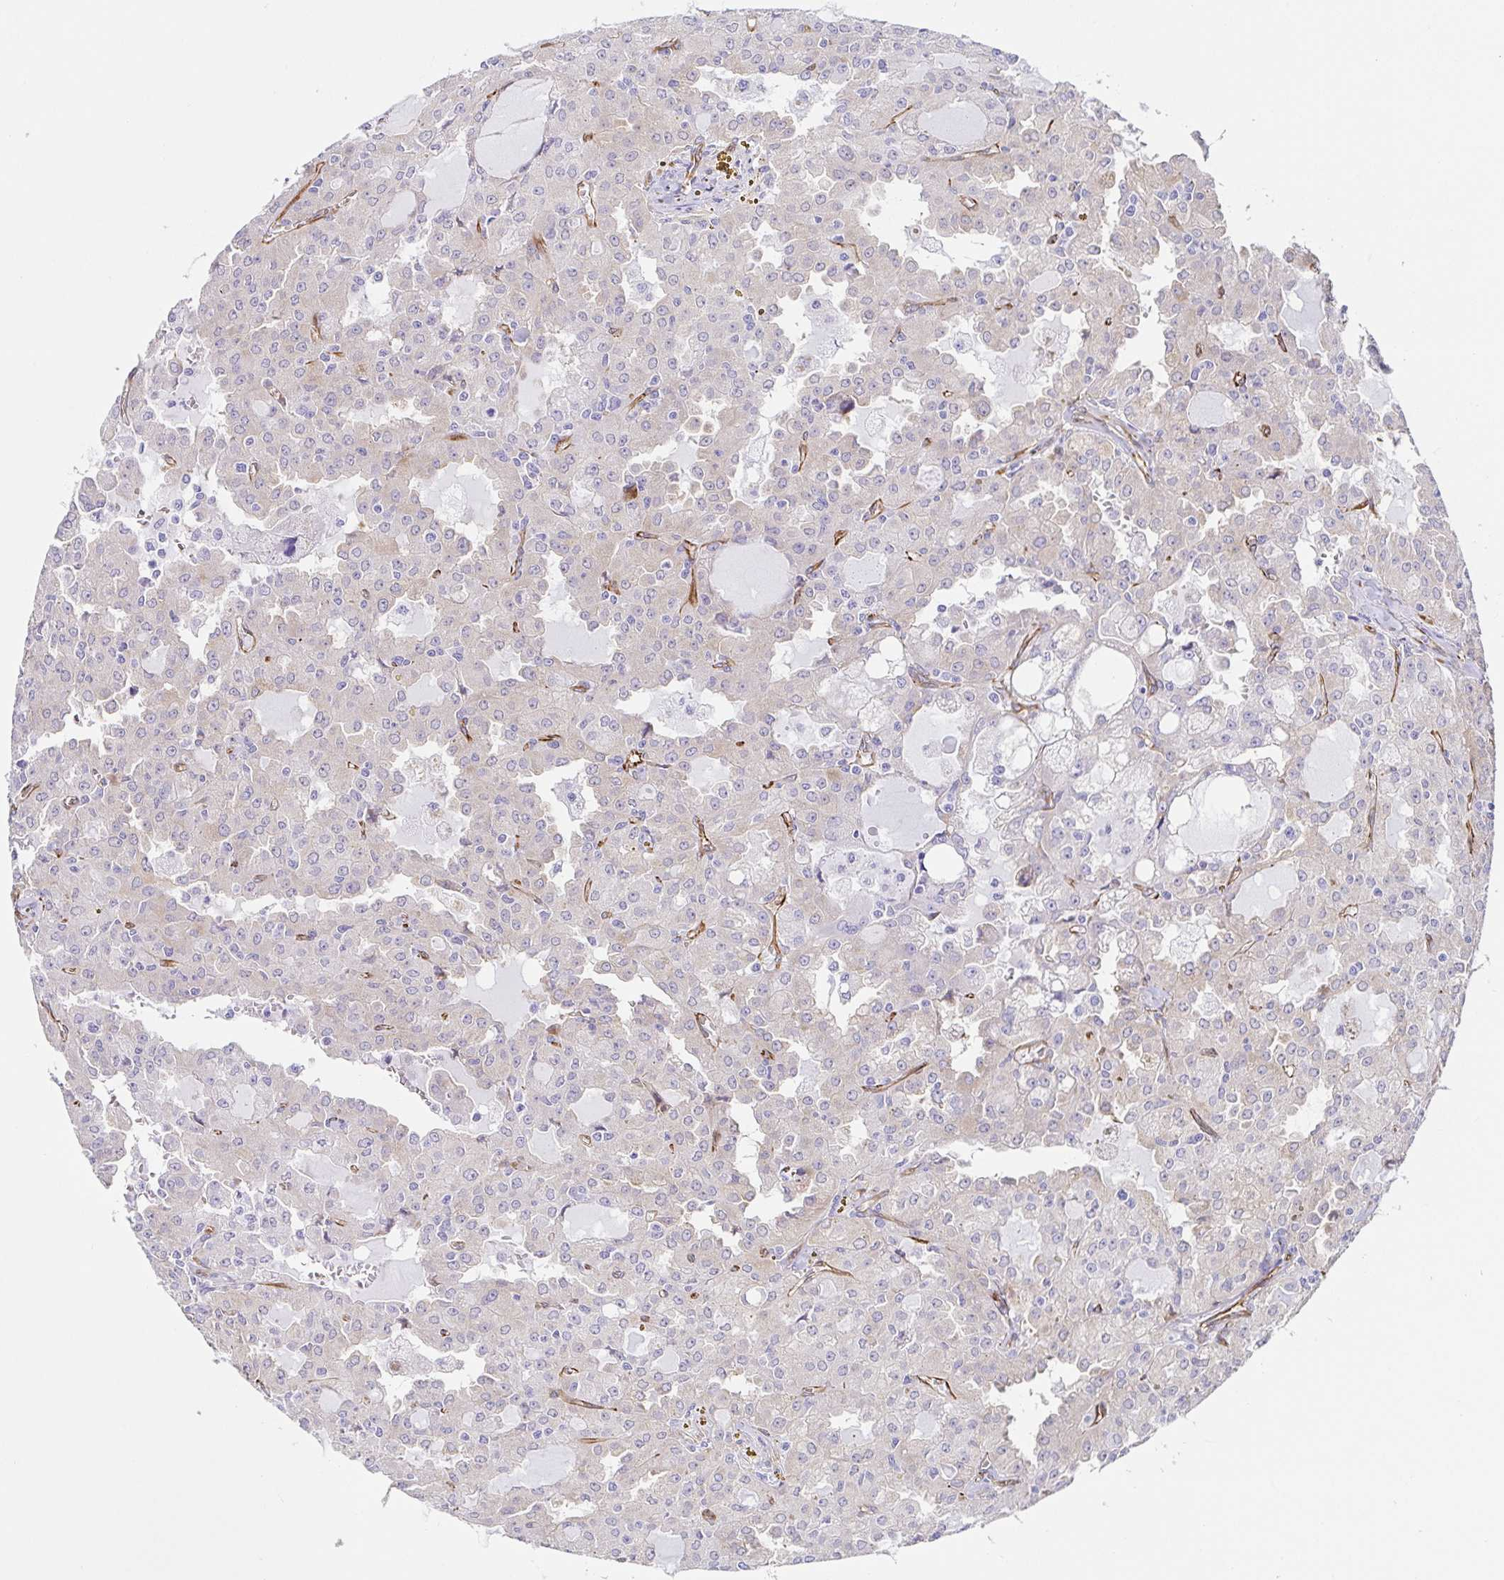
{"staining": {"intensity": "negative", "quantity": "none", "location": "none"}, "tissue": "head and neck cancer", "cell_type": "Tumor cells", "image_type": "cancer", "snomed": [{"axis": "morphology", "description": "Adenocarcinoma, NOS"}, {"axis": "topography", "description": "Head-Neck"}], "caption": "Human head and neck cancer stained for a protein using IHC exhibits no staining in tumor cells.", "gene": "DOCK1", "patient": {"sex": "male", "age": 64}}